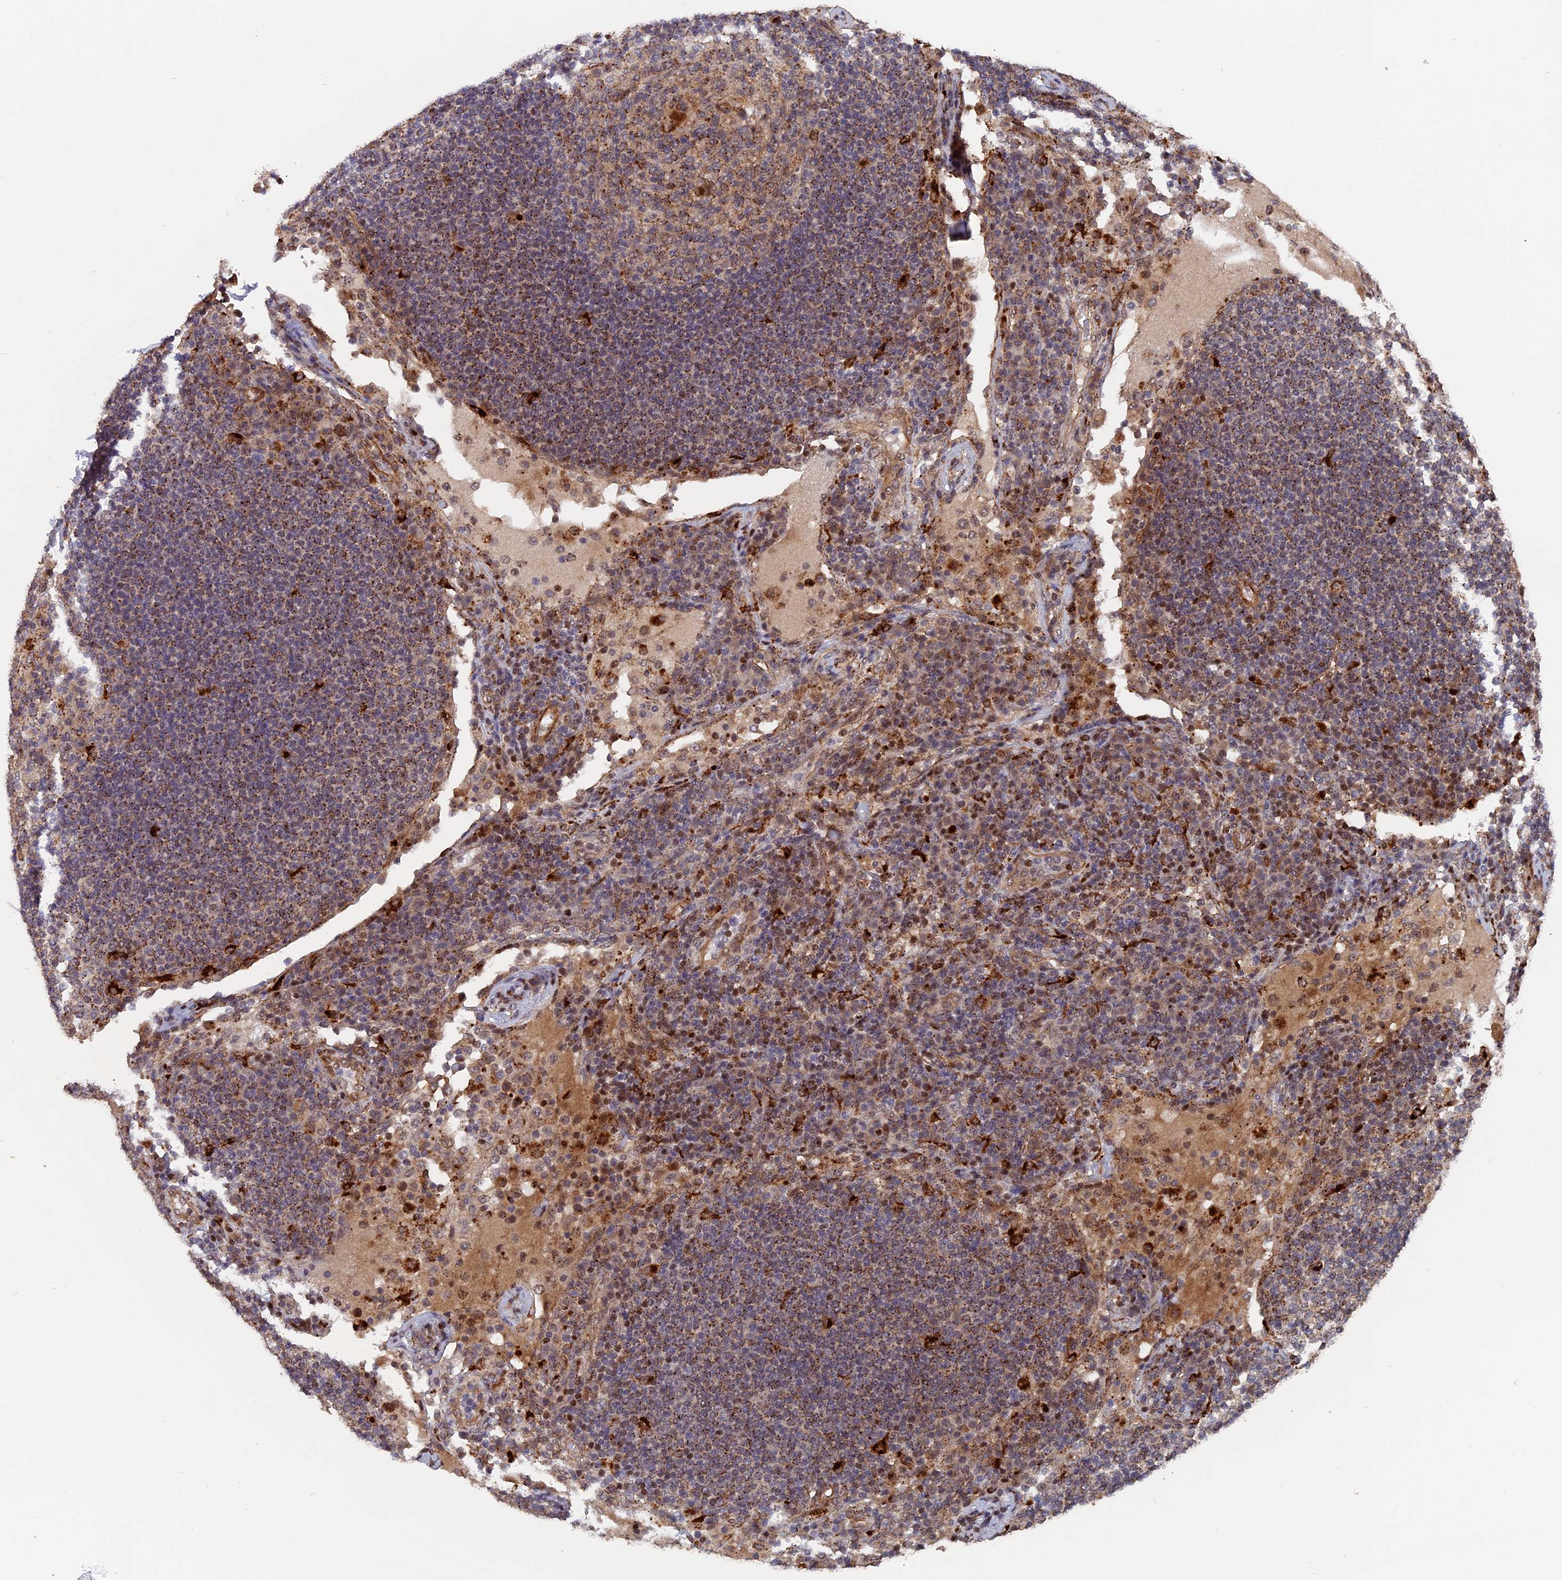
{"staining": {"intensity": "moderate", "quantity": "<25%", "location": "cytoplasmic/membranous"}, "tissue": "lymph node", "cell_type": "Germinal center cells", "image_type": "normal", "snomed": [{"axis": "morphology", "description": "Normal tissue, NOS"}, {"axis": "topography", "description": "Lymph node"}], "caption": "Normal lymph node was stained to show a protein in brown. There is low levels of moderate cytoplasmic/membranous expression in approximately <25% of germinal center cells.", "gene": "NOSIP", "patient": {"sex": "female", "age": 53}}